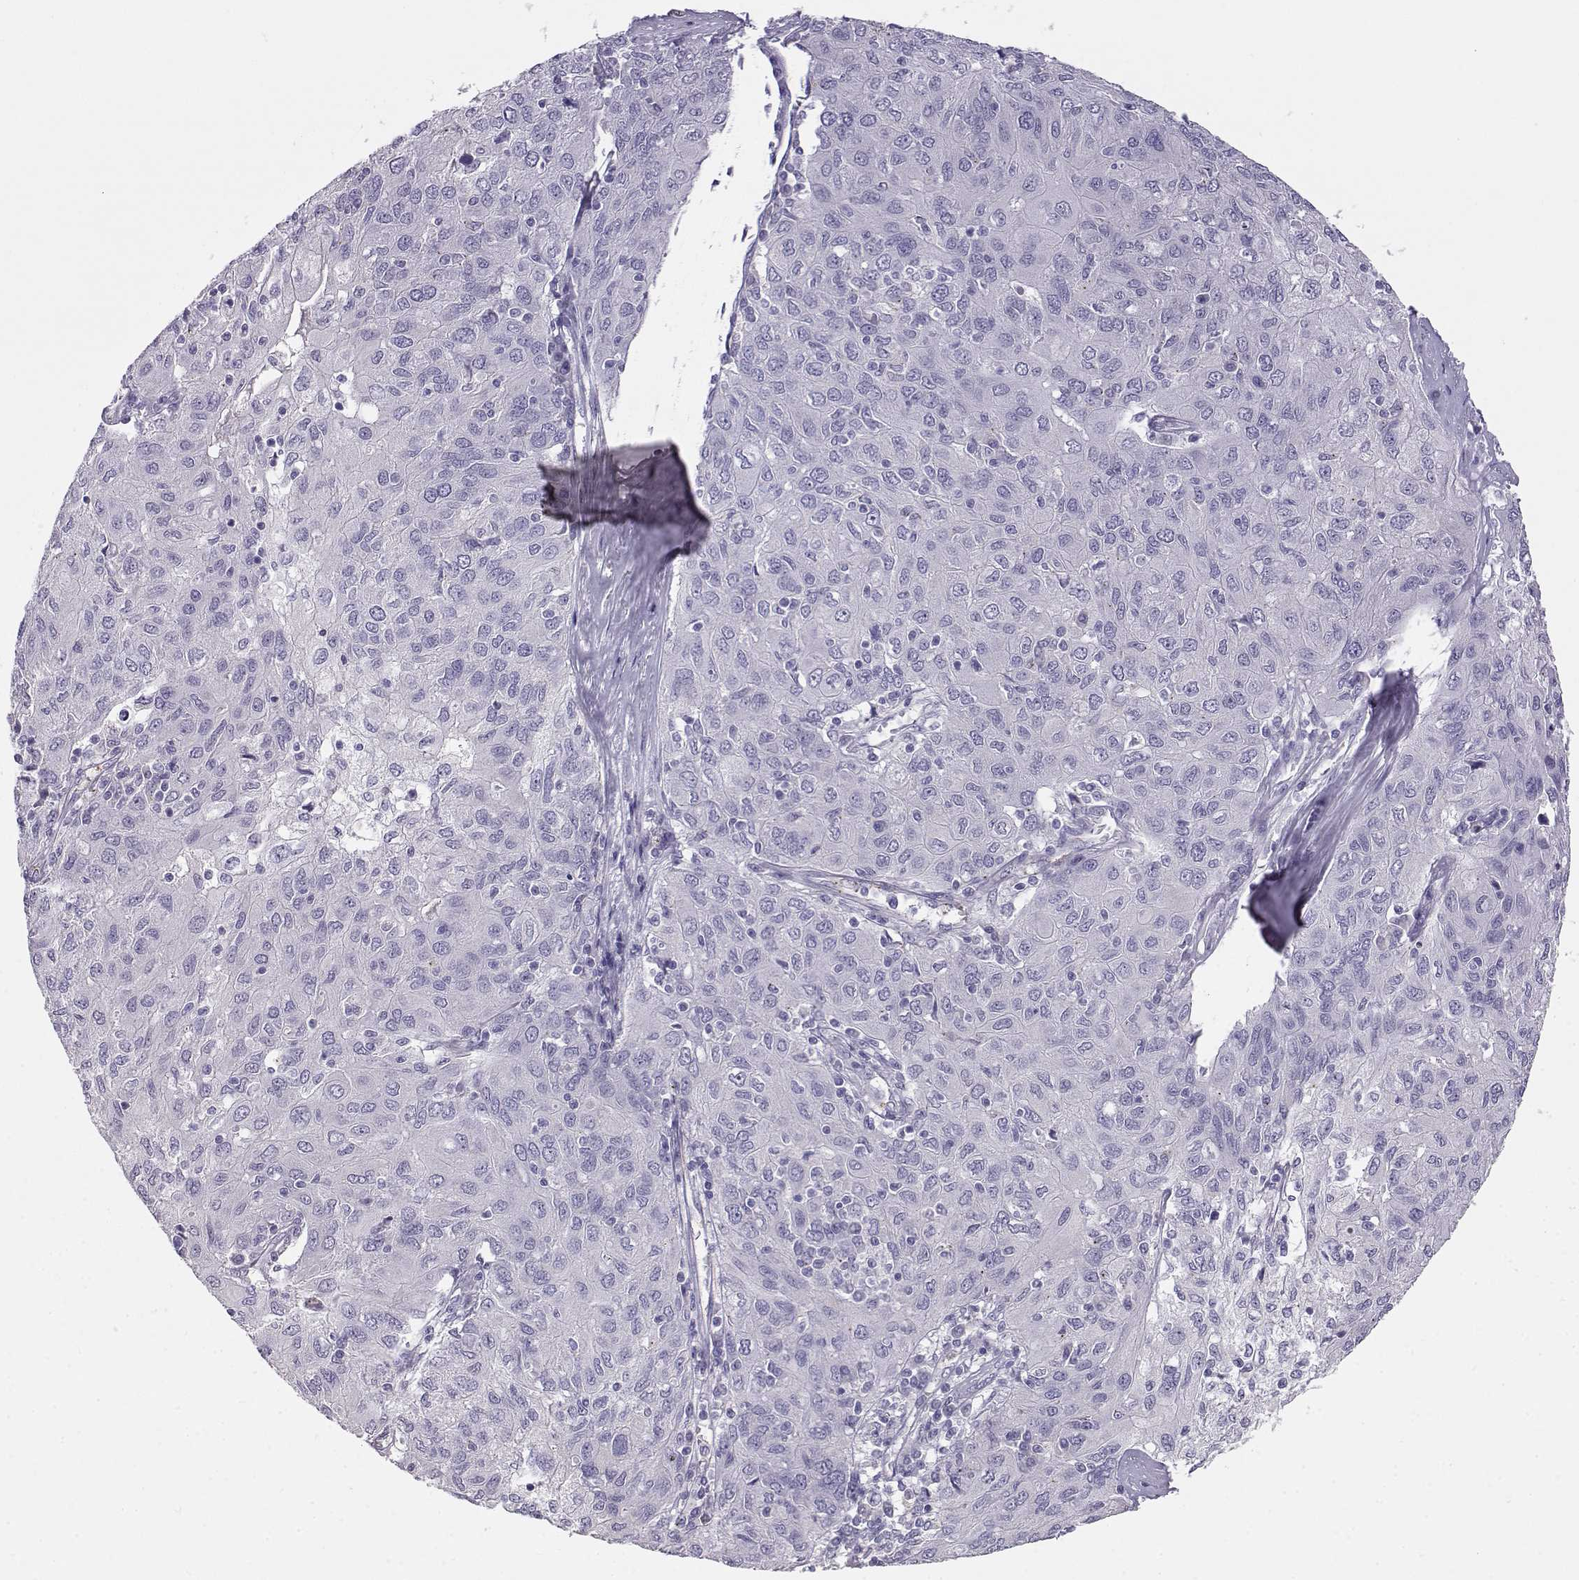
{"staining": {"intensity": "negative", "quantity": "none", "location": "none"}, "tissue": "ovarian cancer", "cell_type": "Tumor cells", "image_type": "cancer", "snomed": [{"axis": "morphology", "description": "Carcinoma, endometroid"}, {"axis": "topography", "description": "Ovary"}], "caption": "The histopathology image displays no significant staining in tumor cells of endometroid carcinoma (ovarian).", "gene": "ENDOU", "patient": {"sex": "female", "age": 50}}